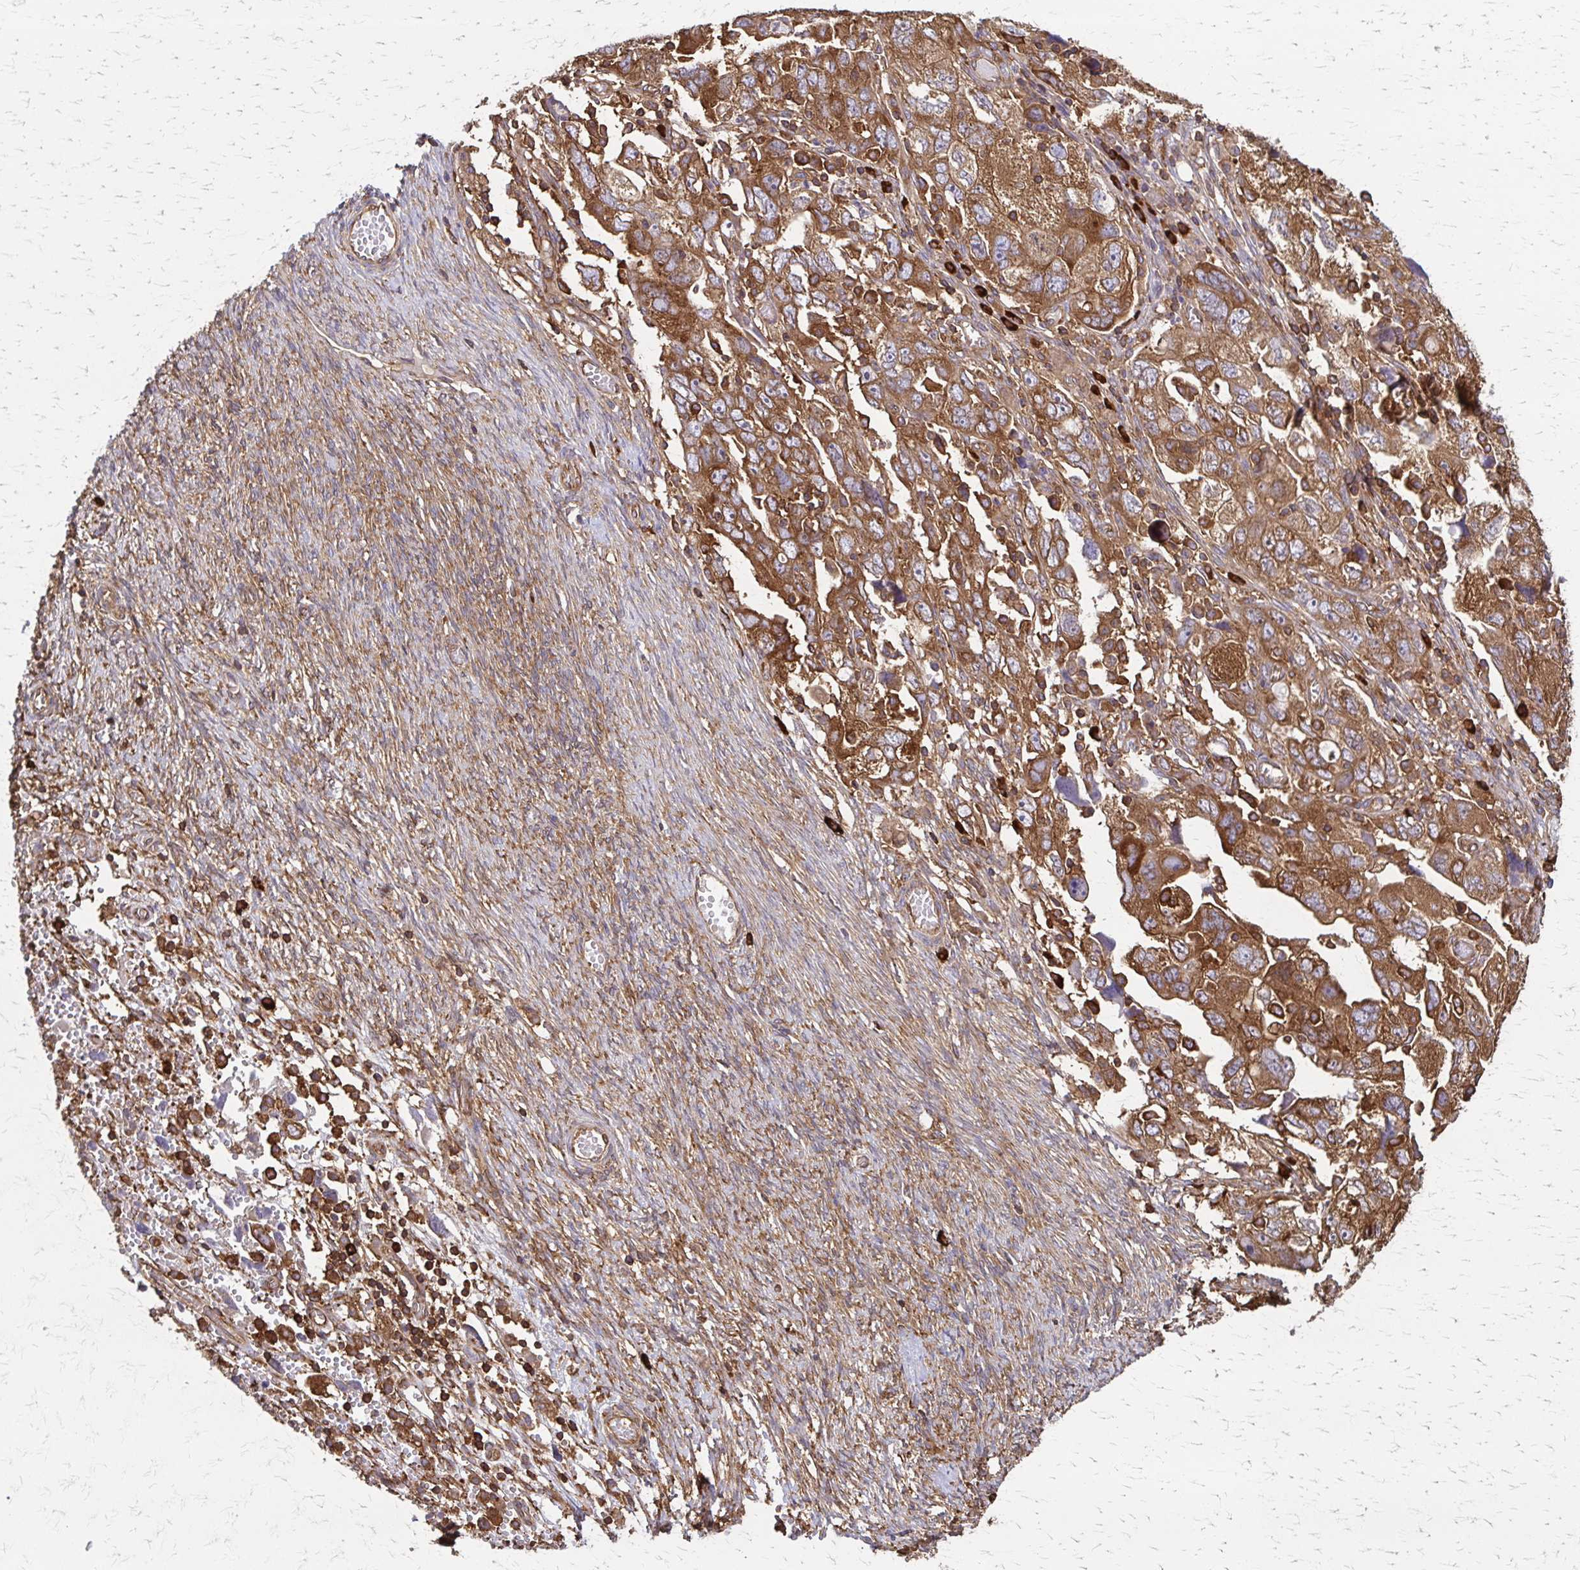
{"staining": {"intensity": "moderate", "quantity": ">75%", "location": "cytoplasmic/membranous"}, "tissue": "ovarian cancer", "cell_type": "Tumor cells", "image_type": "cancer", "snomed": [{"axis": "morphology", "description": "Carcinoma, NOS"}, {"axis": "morphology", "description": "Cystadenocarcinoma, serous, NOS"}, {"axis": "topography", "description": "Ovary"}], "caption": "The immunohistochemical stain shows moderate cytoplasmic/membranous positivity in tumor cells of carcinoma (ovarian) tissue.", "gene": "EEF2", "patient": {"sex": "female", "age": 69}}